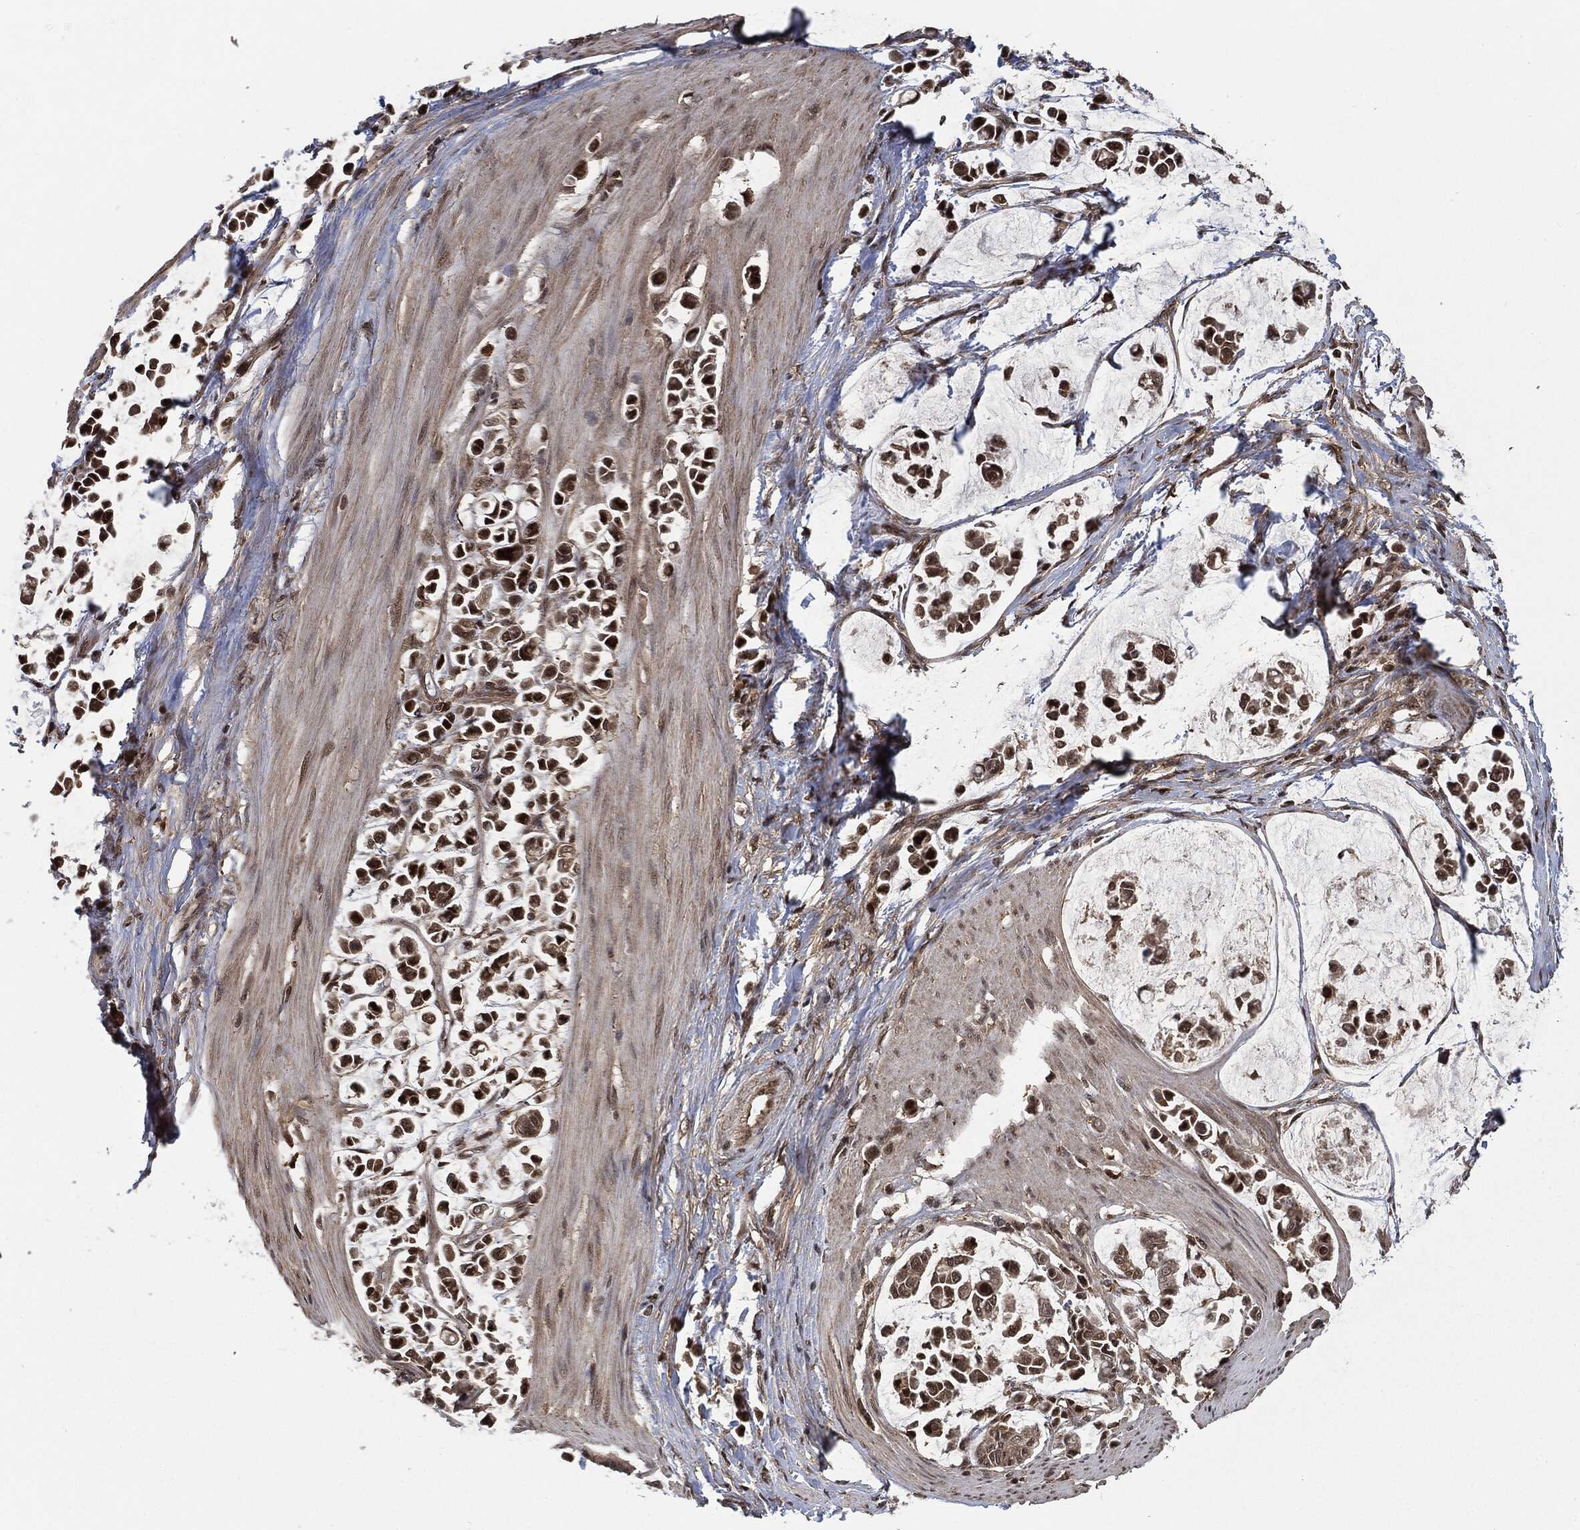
{"staining": {"intensity": "strong", "quantity": ">75%", "location": "cytoplasmic/membranous,nuclear"}, "tissue": "stomach cancer", "cell_type": "Tumor cells", "image_type": "cancer", "snomed": [{"axis": "morphology", "description": "Adenocarcinoma, NOS"}, {"axis": "topography", "description": "Stomach"}], "caption": "Human stomach cancer (adenocarcinoma) stained with a protein marker demonstrates strong staining in tumor cells.", "gene": "CUTA", "patient": {"sex": "male", "age": 82}}